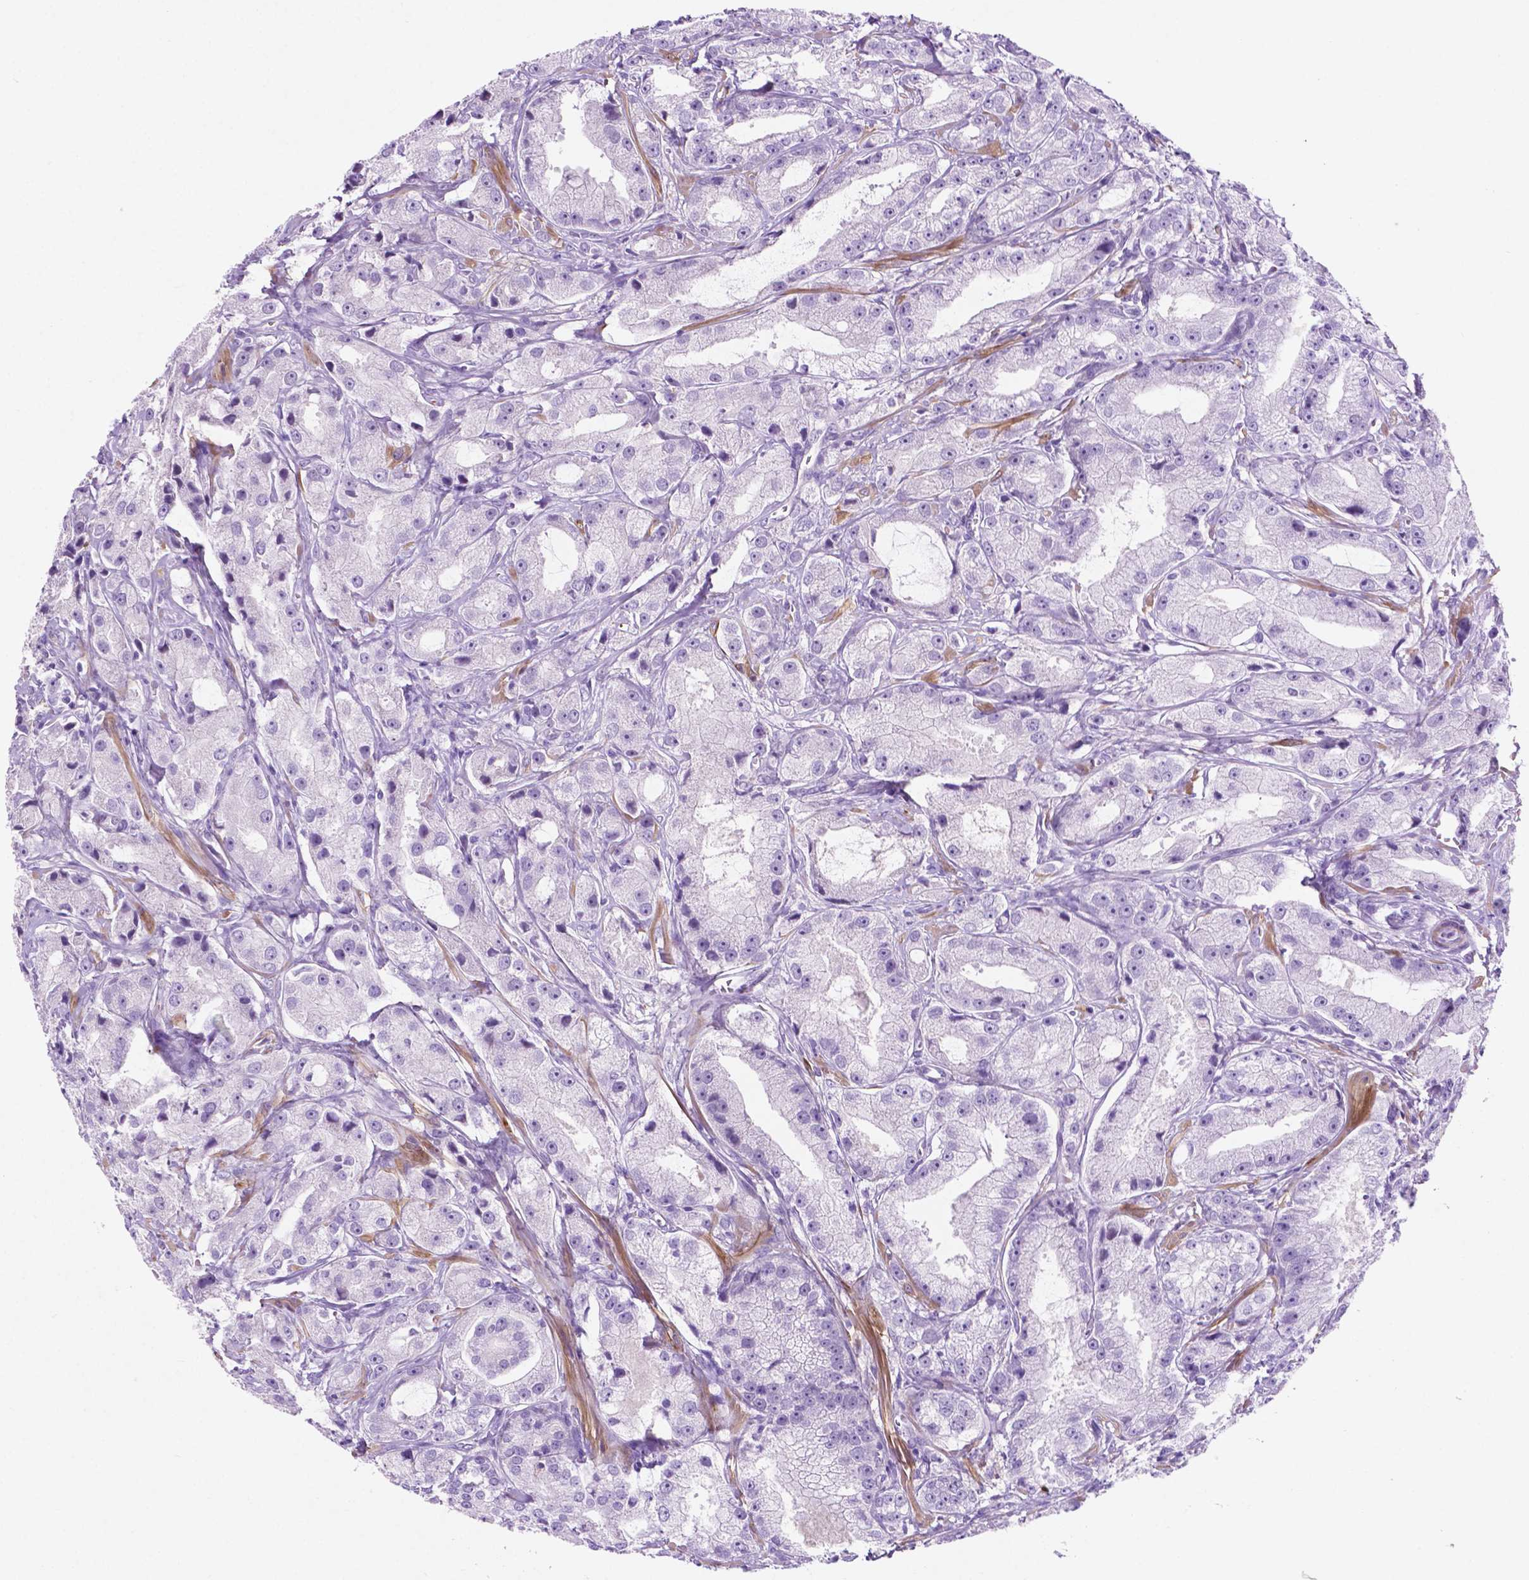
{"staining": {"intensity": "negative", "quantity": "none", "location": "none"}, "tissue": "prostate cancer", "cell_type": "Tumor cells", "image_type": "cancer", "snomed": [{"axis": "morphology", "description": "Adenocarcinoma, High grade"}, {"axis": "topography", "description": "Prostate"}], "caption": "Human prostate adenocarcinoma (high-grade) stained for a protein using IHC displays no expression in tumor cells.", "gene": "ASPG", "patient": {"sex": "male", "age": 64}}